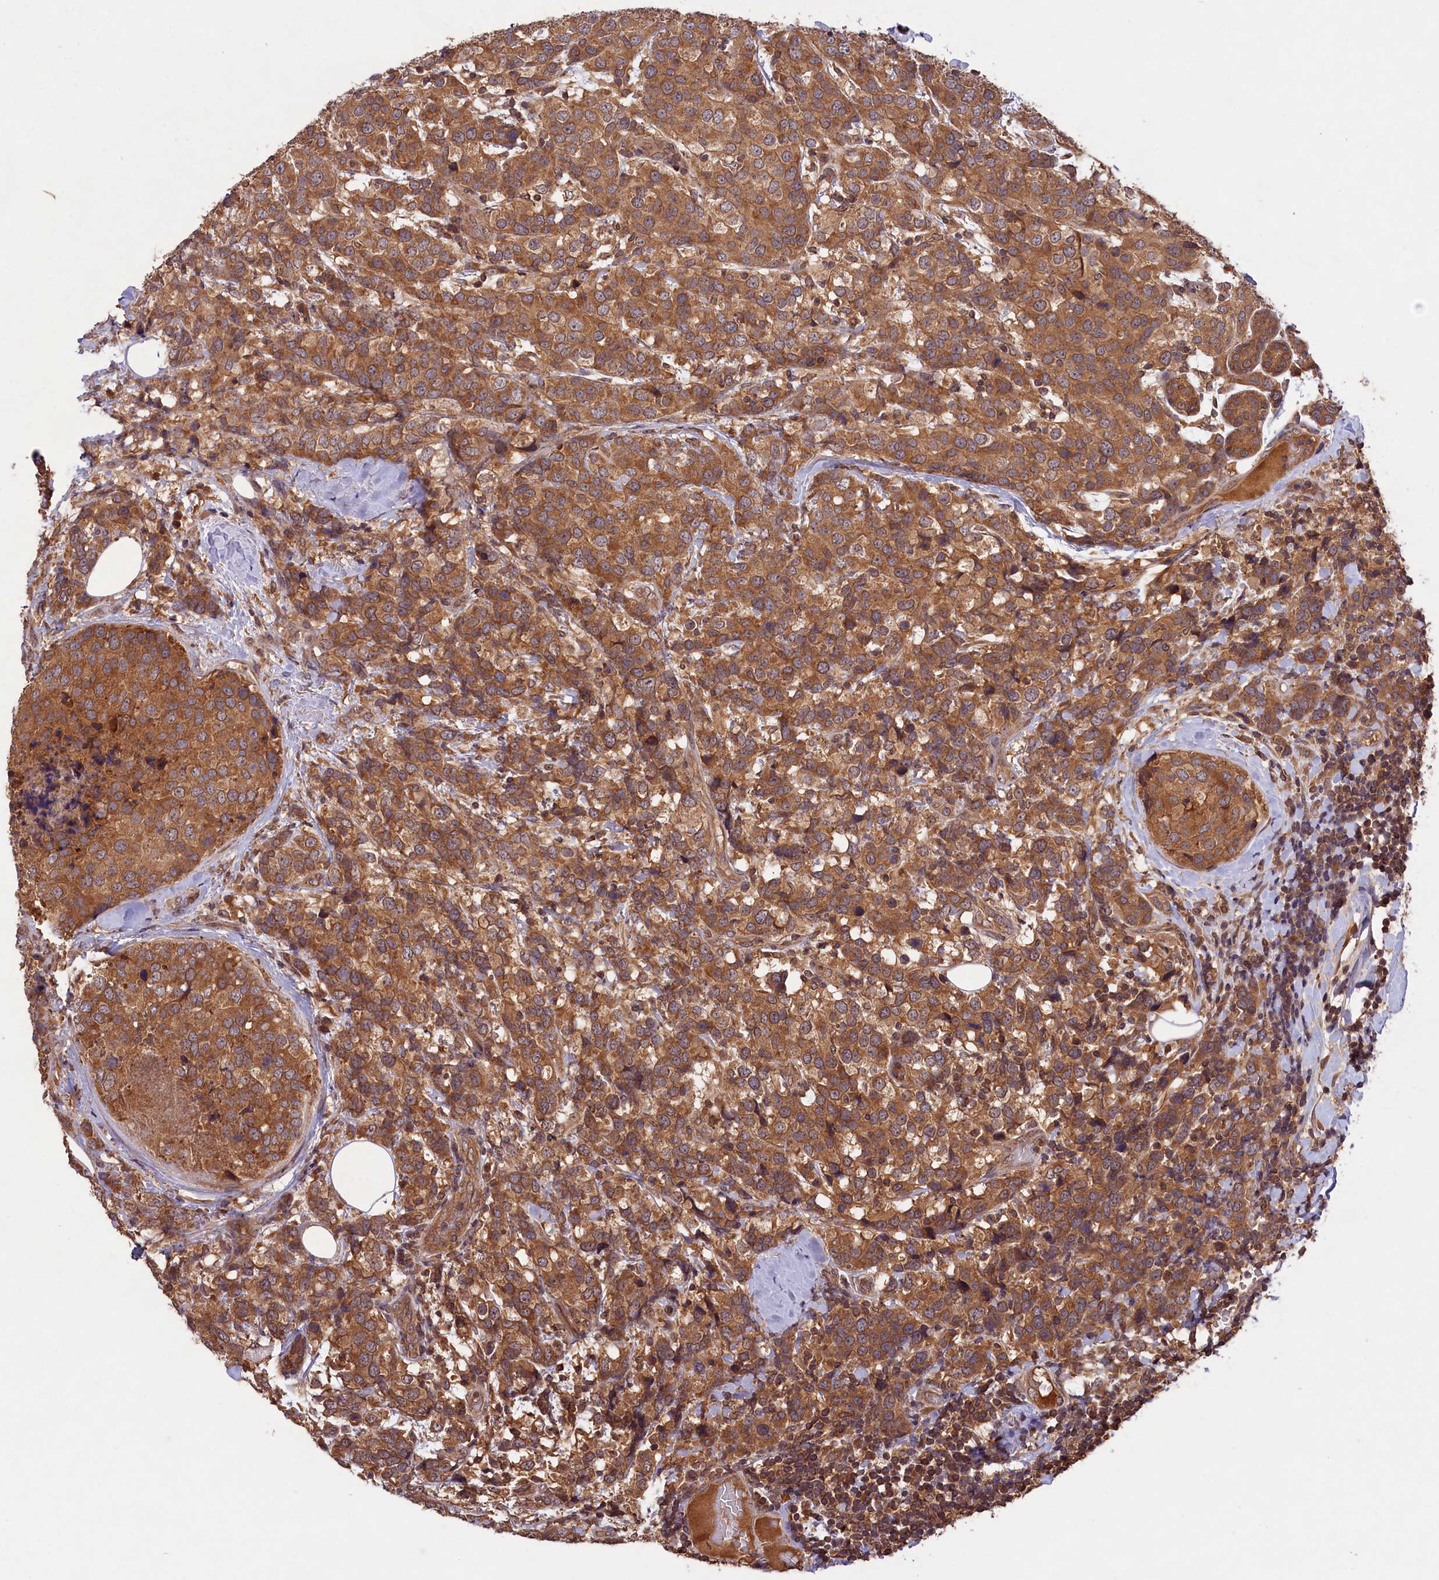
{"staining": {"intensity": "moderate", "quantity": ">75%", "location": "cytoplasmic/membranous"}, "tissue": "breast cancer", "cell_type": "Tumor cells", "image_type": "cancer", "snomed": [{"axis": "morphology", "description": "Lobular carcinoma"}, {"axis": "topography", "description": "Breast"}], "caption": "Human breast cancer (lobular carcinoma) stained with a brown dye displays moderate cytoplasmic/membranous positive expression in about >75% of tumor cells.", "gene": "CHAC1", "patient": {"sex": "female", "age": 59}}